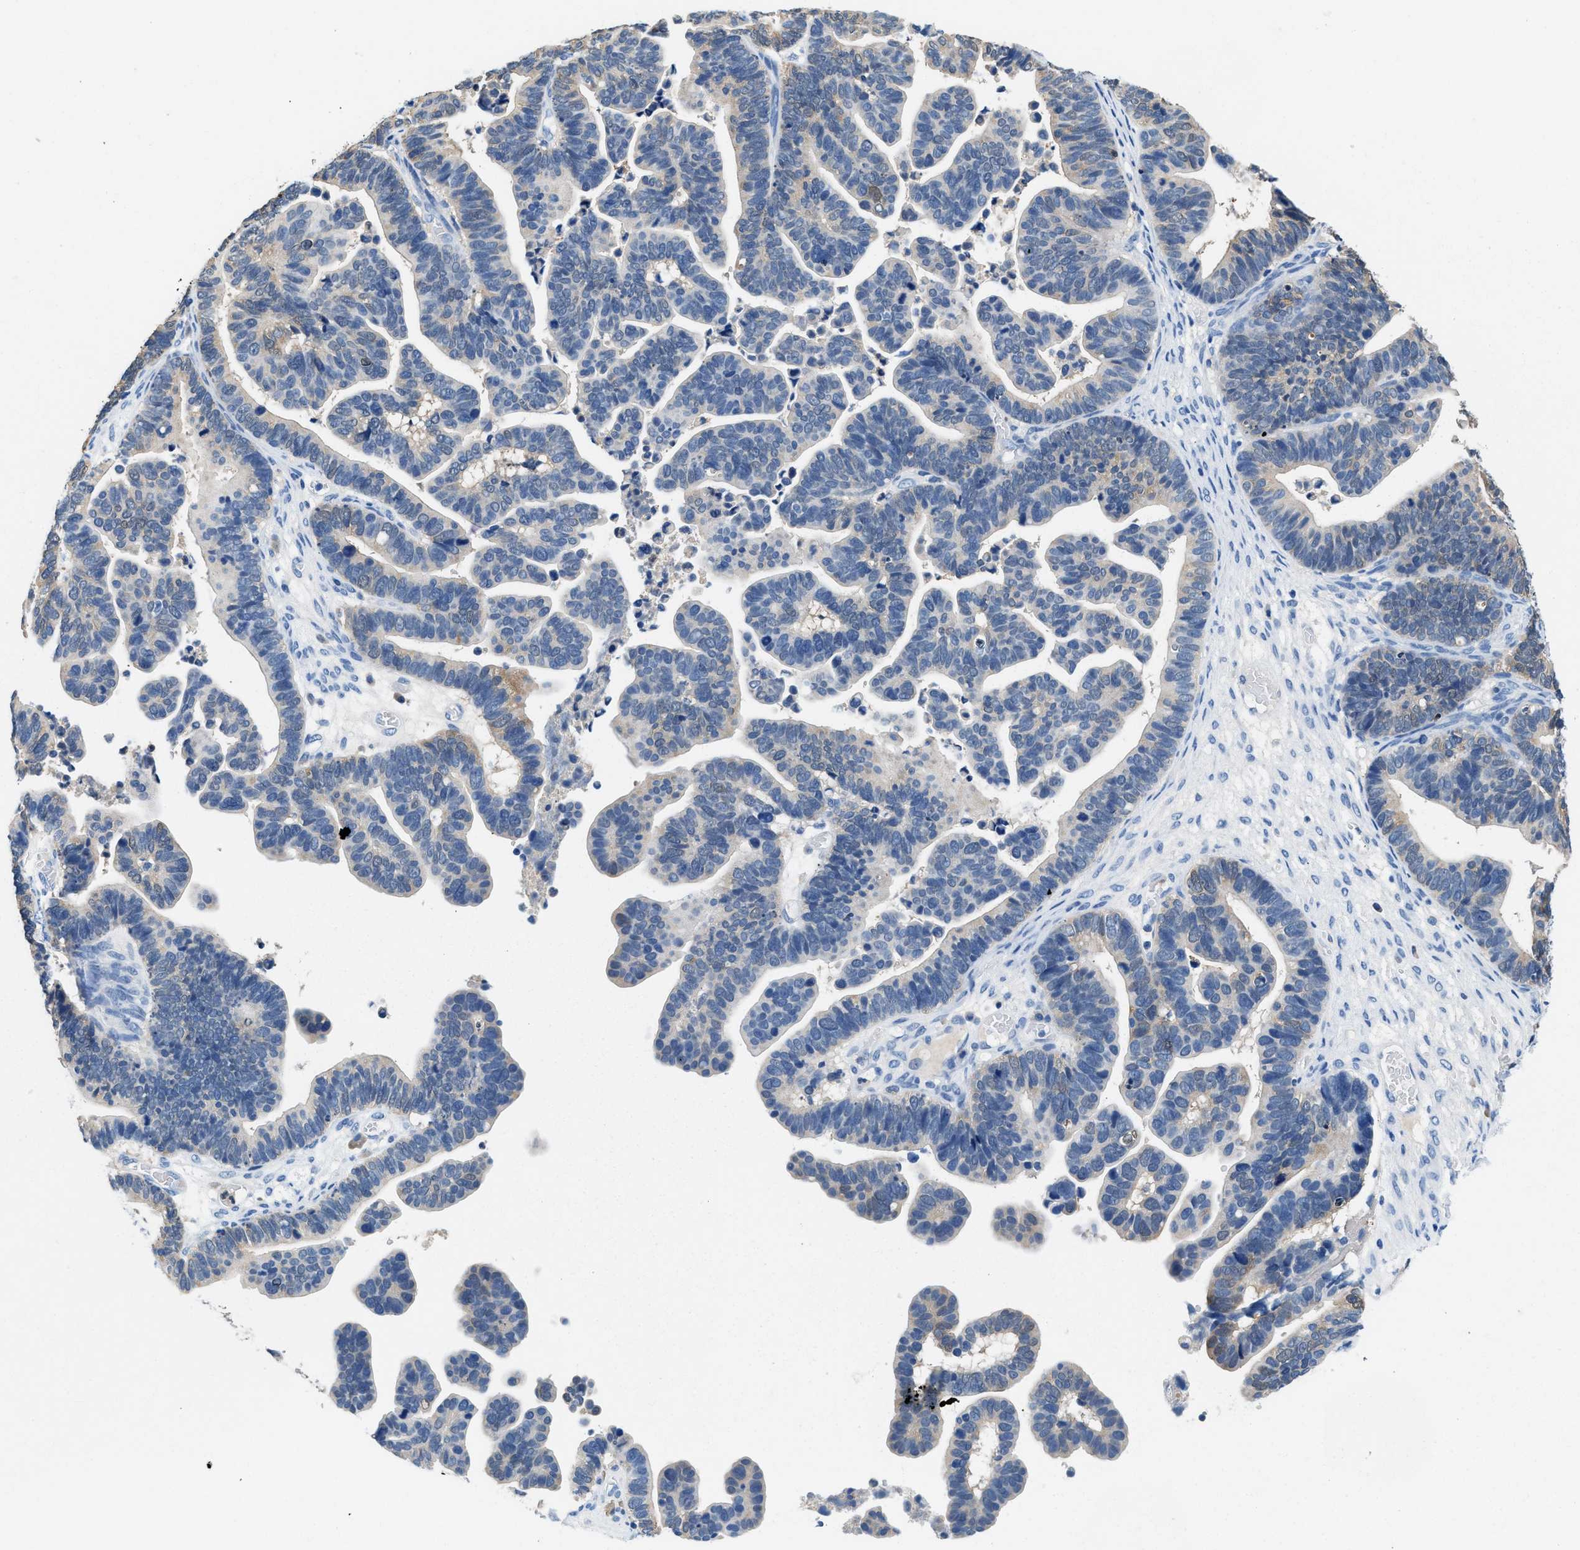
{"staining": {"intensity": "negative", "quantity": "none", "location": "none"}, "tissue": "ovarian cancer", "cell_type": "Tumor cells", "image_type": "cancer", "snomed": [{"axis": "morphology", "description": "Cystadenocarcinoma, serous, NOS"}, {"axis": "topography", "description": "Ovary"}], "caption": "High power microscopy image of an immunohistochemistry (IHC) image of ovarian cancer (serous cystadenocarcinoma), revealing no significant positivity in tumor cells.", "gene": "FADS6", "patient": {"sex": "female", "age": 56}}